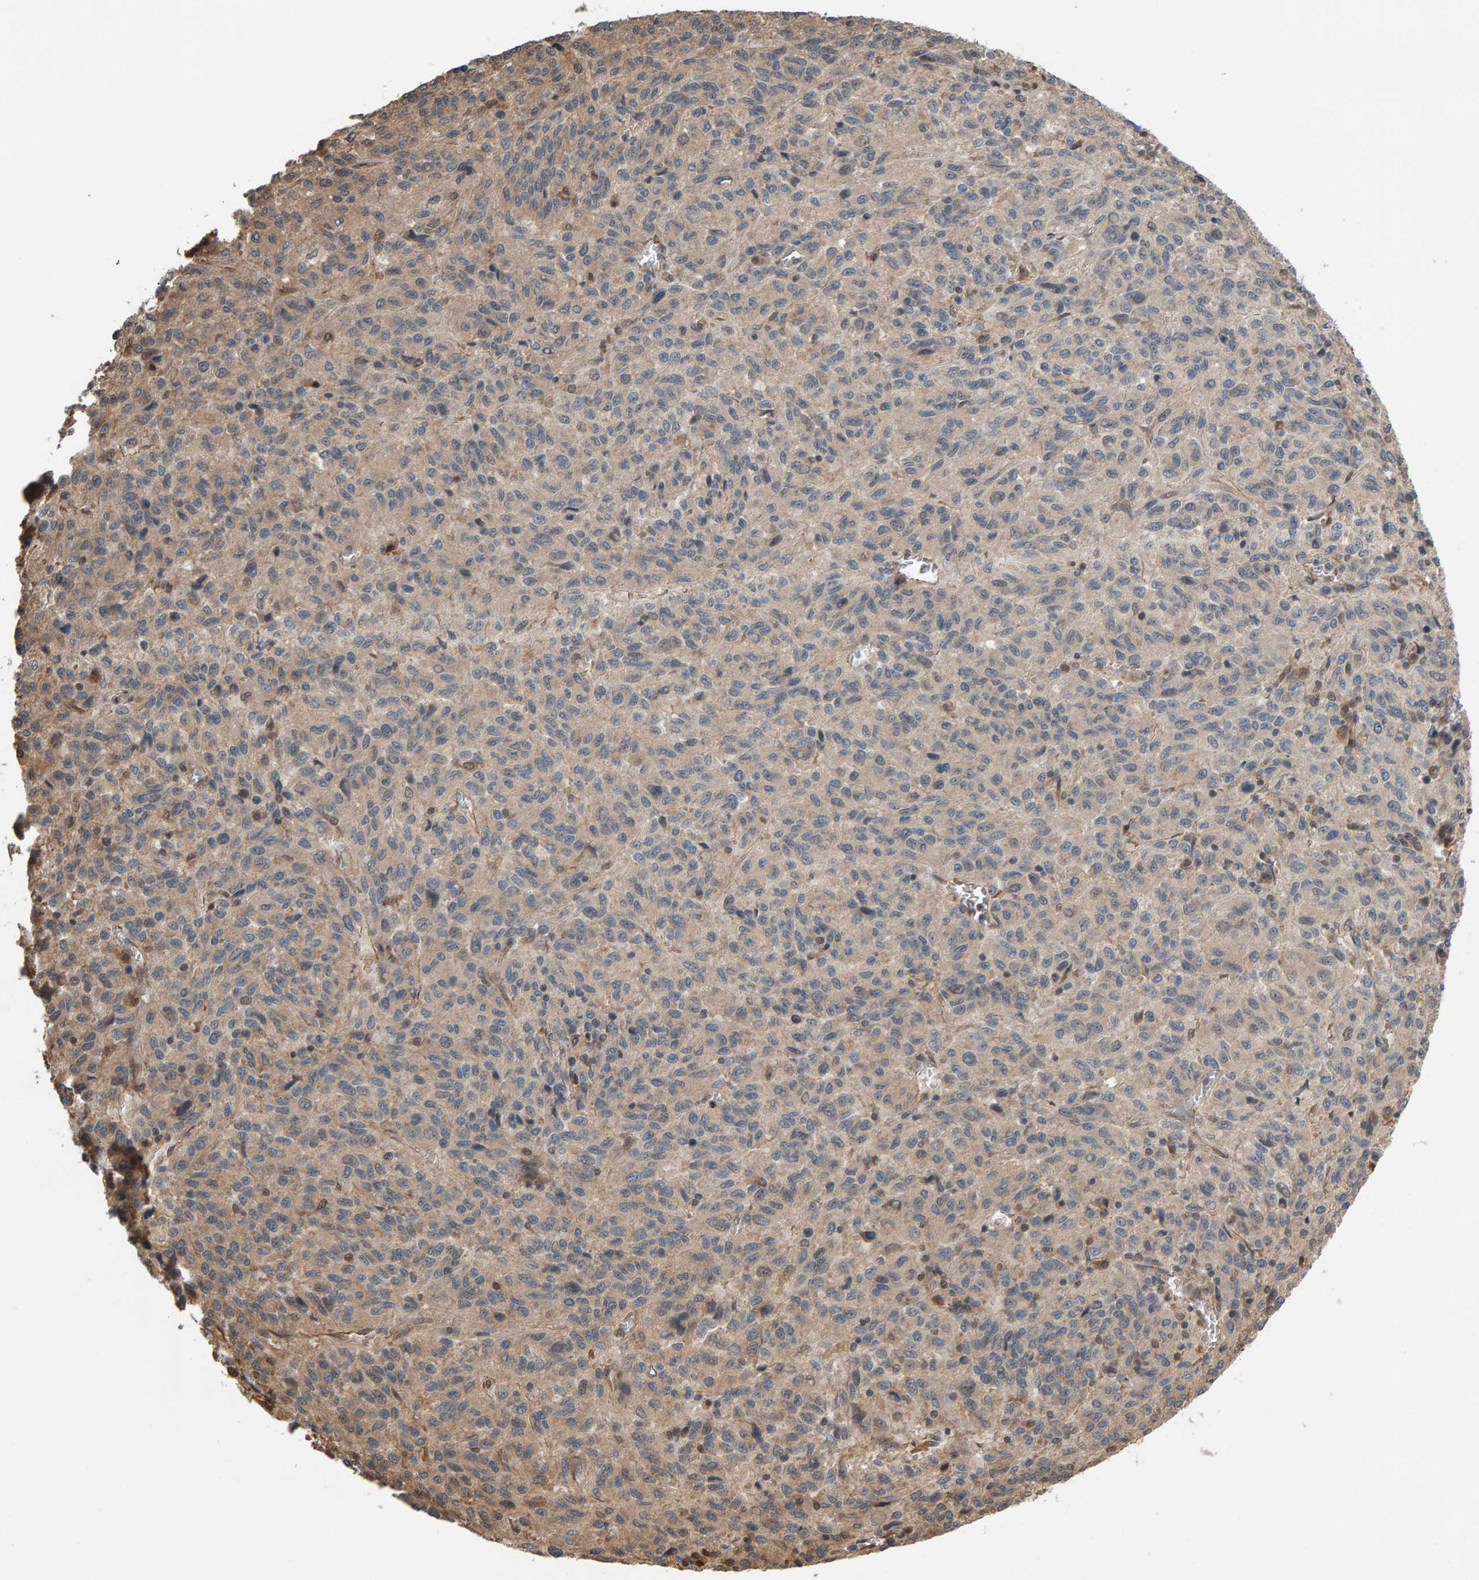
{"staining": {"intensity": "weak", "quantity": "<25%", "location": "cytoplasmic/membranous"}, "tissue": "melanoma", "cell_type": "Tumor cells", "image_type": "cancer", "snomed": [{"axis": "morphology", "description": "Malignant melanoma, Metastatic site"}, {"axis": "topography", "description": "Lung"}], "caption": "Immunohistochemistry (IHC) of malignant melanoma (metastatic site) shows no positivity in tumor cells. The staining is performed using DAB brown chromogen with nuclei counter-stained in using hematoxylin.", "gene": "COASY", "patient": {"sex": "male", "age": 64}}